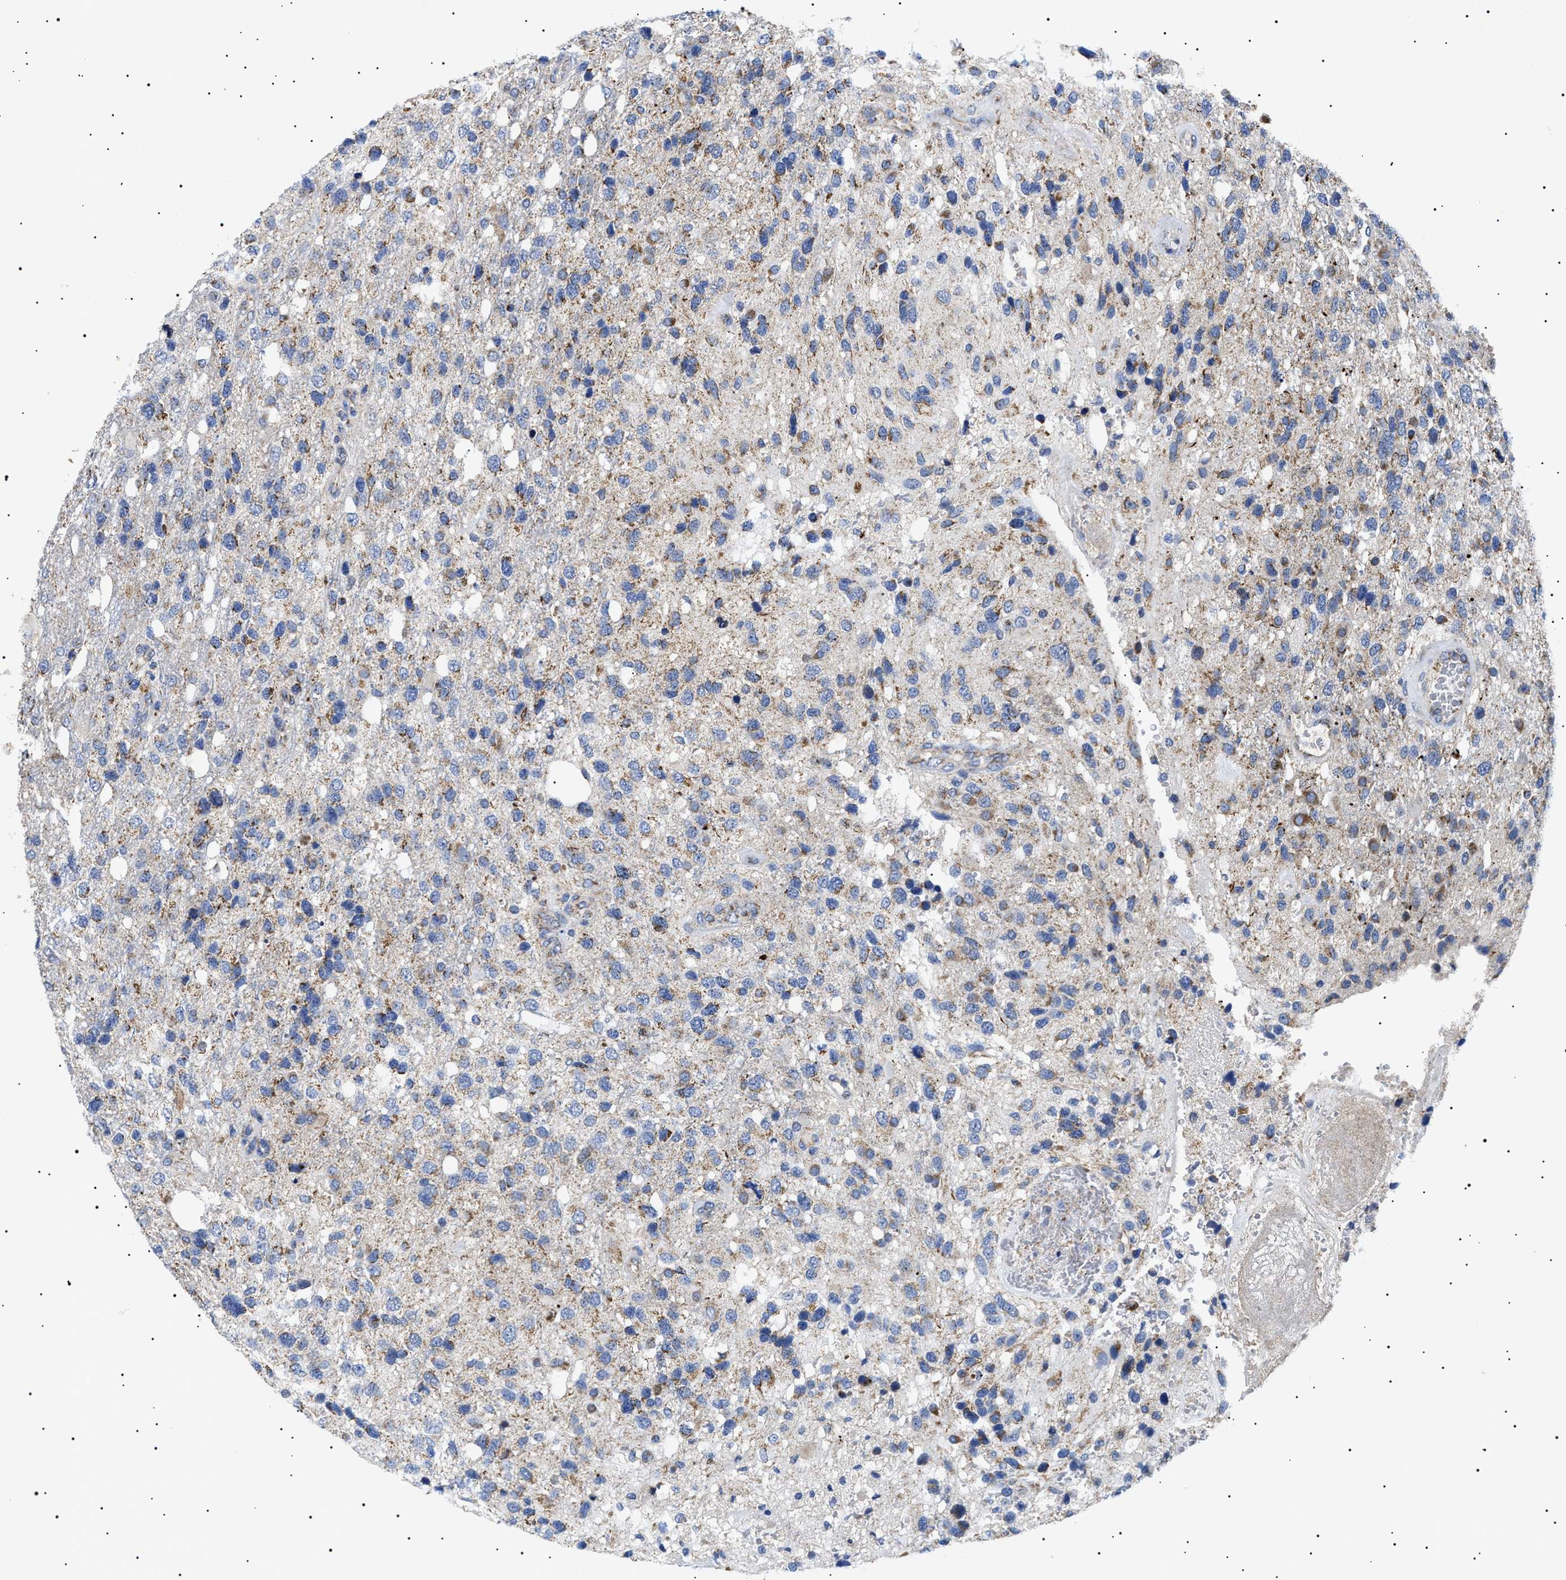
{"staining": {"intensity": "moderate", "quantity": "25%-75%", "location": "cytoplasmic/membranous"}, "tissue": "glioma", "cell_type": "Tumor cells", "image_type": "cancer", "snomed": [{"axis": "morphology", "description": "Glioma, malignant, High grade"}, {"axis": "topography", "description": "Brain"}], "caption": "Brown immunohistochemical staining in human glioma exhibits moderate cytoplasmic/membranous expression in approximately 25%-75% of tumor cells.", "gene": "CHRDL2", "patient": {"sex": "female", "age": 58}}